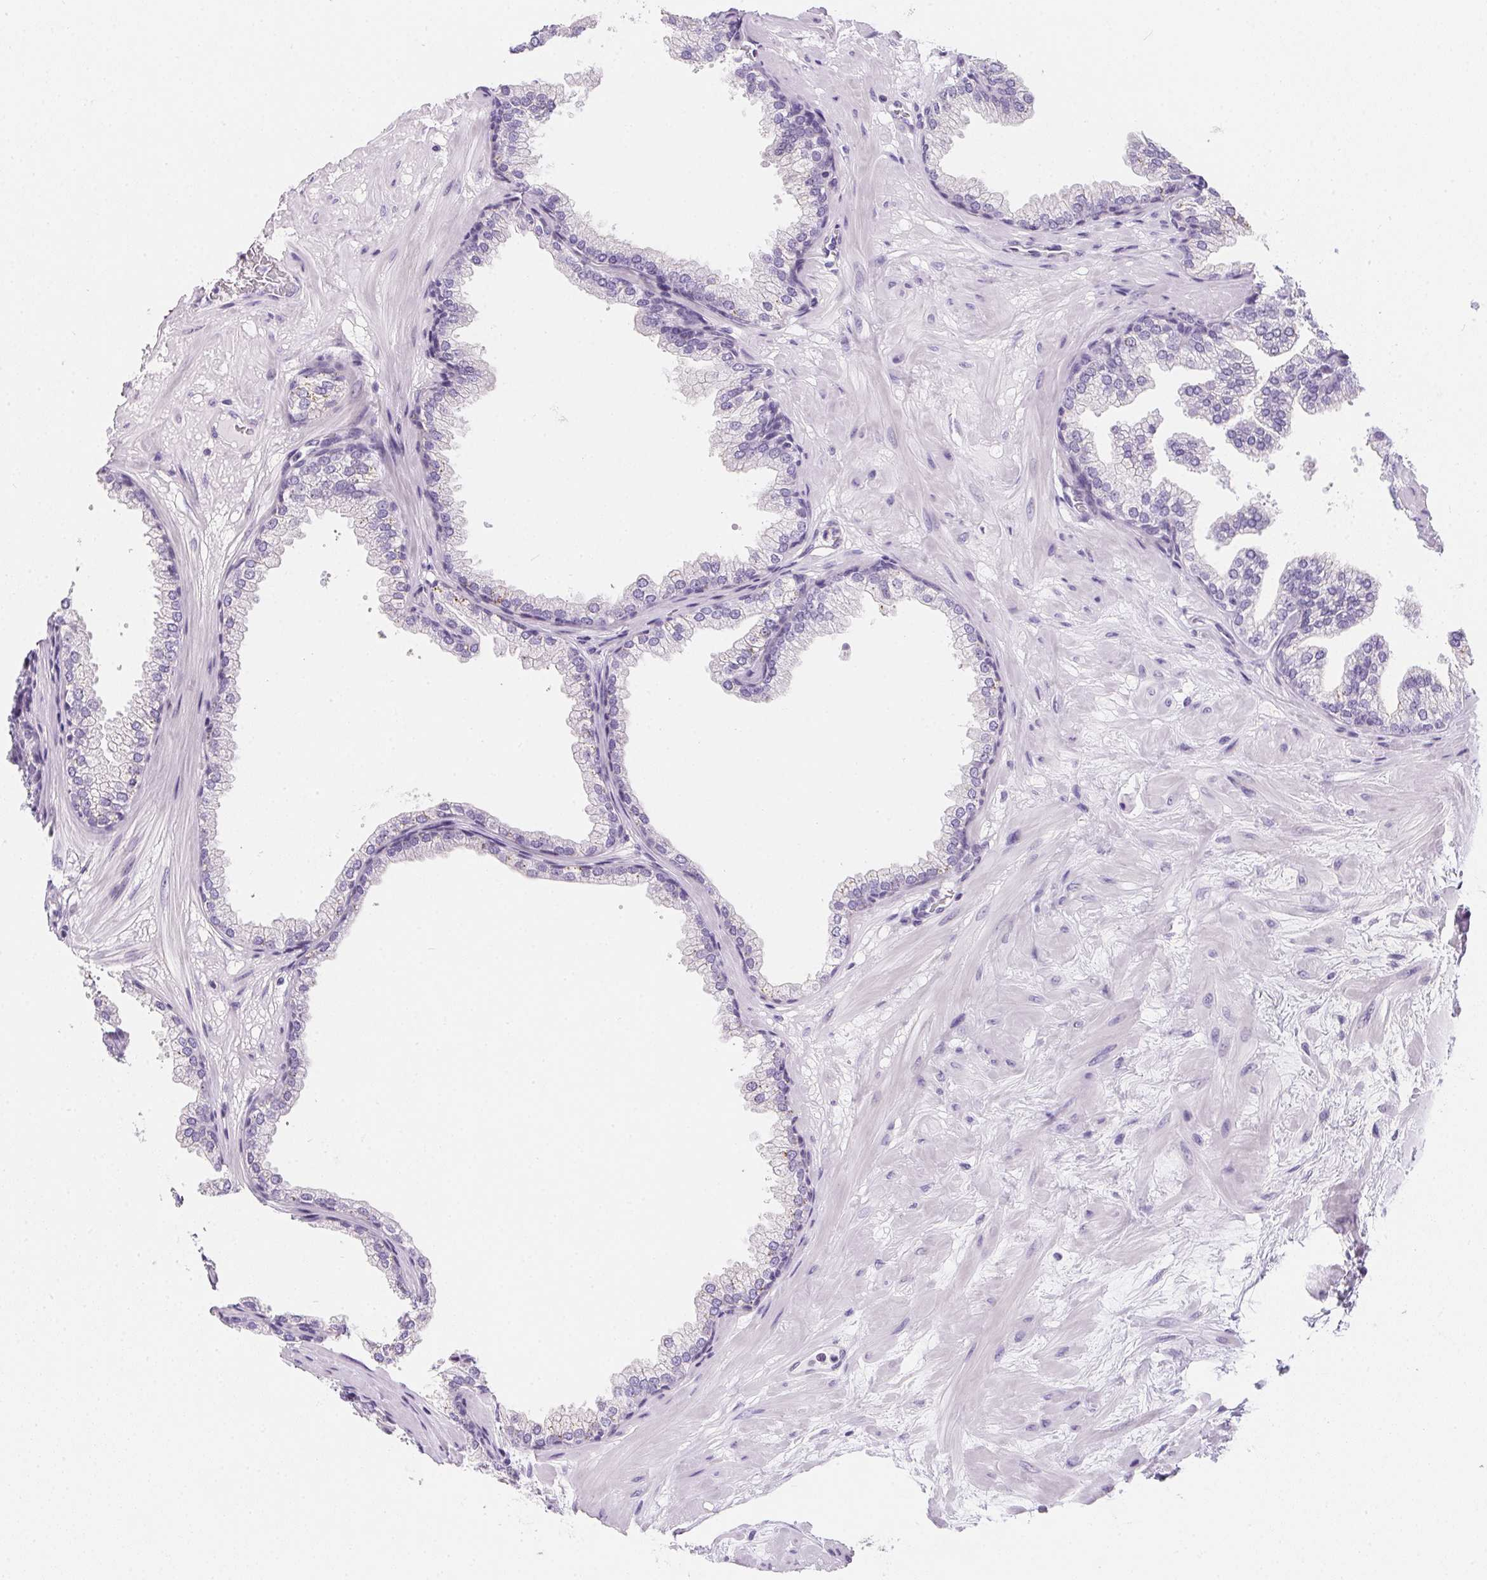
{"staining": {"intensity": "negative", "quantity": "none", "location": "none"}, "tissue": "prostate", "cell_type": "Glandular cells", "image_type": "normal", "snomed": [{"axis": "morphology", "description": "Normal tissue, NOS"}, {"axis": "topography", "description": "Prostate"}], "caption": "Immunohistochemistry (IHC) image of normal prostate: prostate stained with DAB demonstrates no significant protein positivity in glandular cells. (Brightfield microscopy of DAB (3,3'-diaminobenzidine) immunohistochemistry at high magnification).", "gene": "AQP5", "patient": {"sex": "male", "age": 37}}